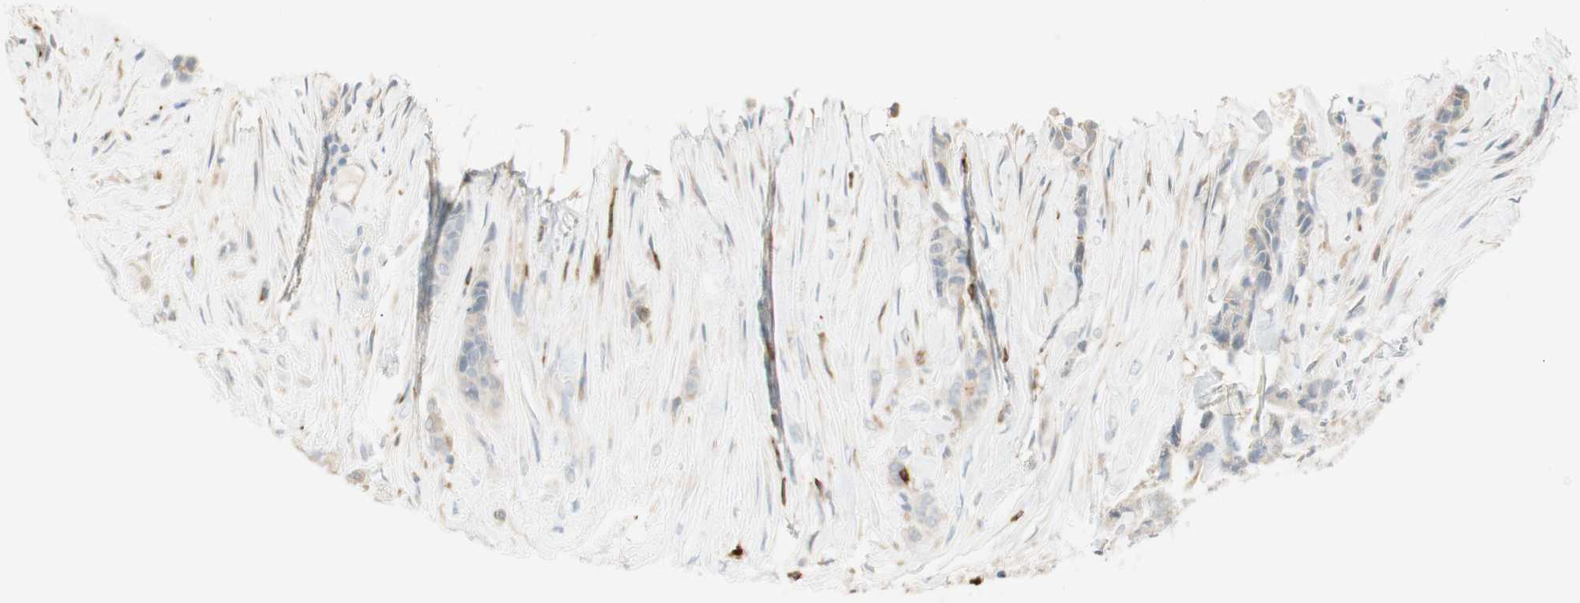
{"staining": {"intensity": "weak", "quantity": "25%-75%", "location": "cytoplasmic/membranous"}, "tissue": "breast cancer", "cell_type": "Tumor cells", "image_type": "cancer", "snomed": [{"axis": "morphology", "description": "Duct carcinoma"}, {"axis": "topography", "description": "Breast"}], "caption": "Immunohistochemistry of human breast cancer displays low levels of weak cytoplasmic/membranous expression in approximately 25%-75% of tumor cells.", "gene": "HPGD", "patient": {"sex": "female", "age": 40}}